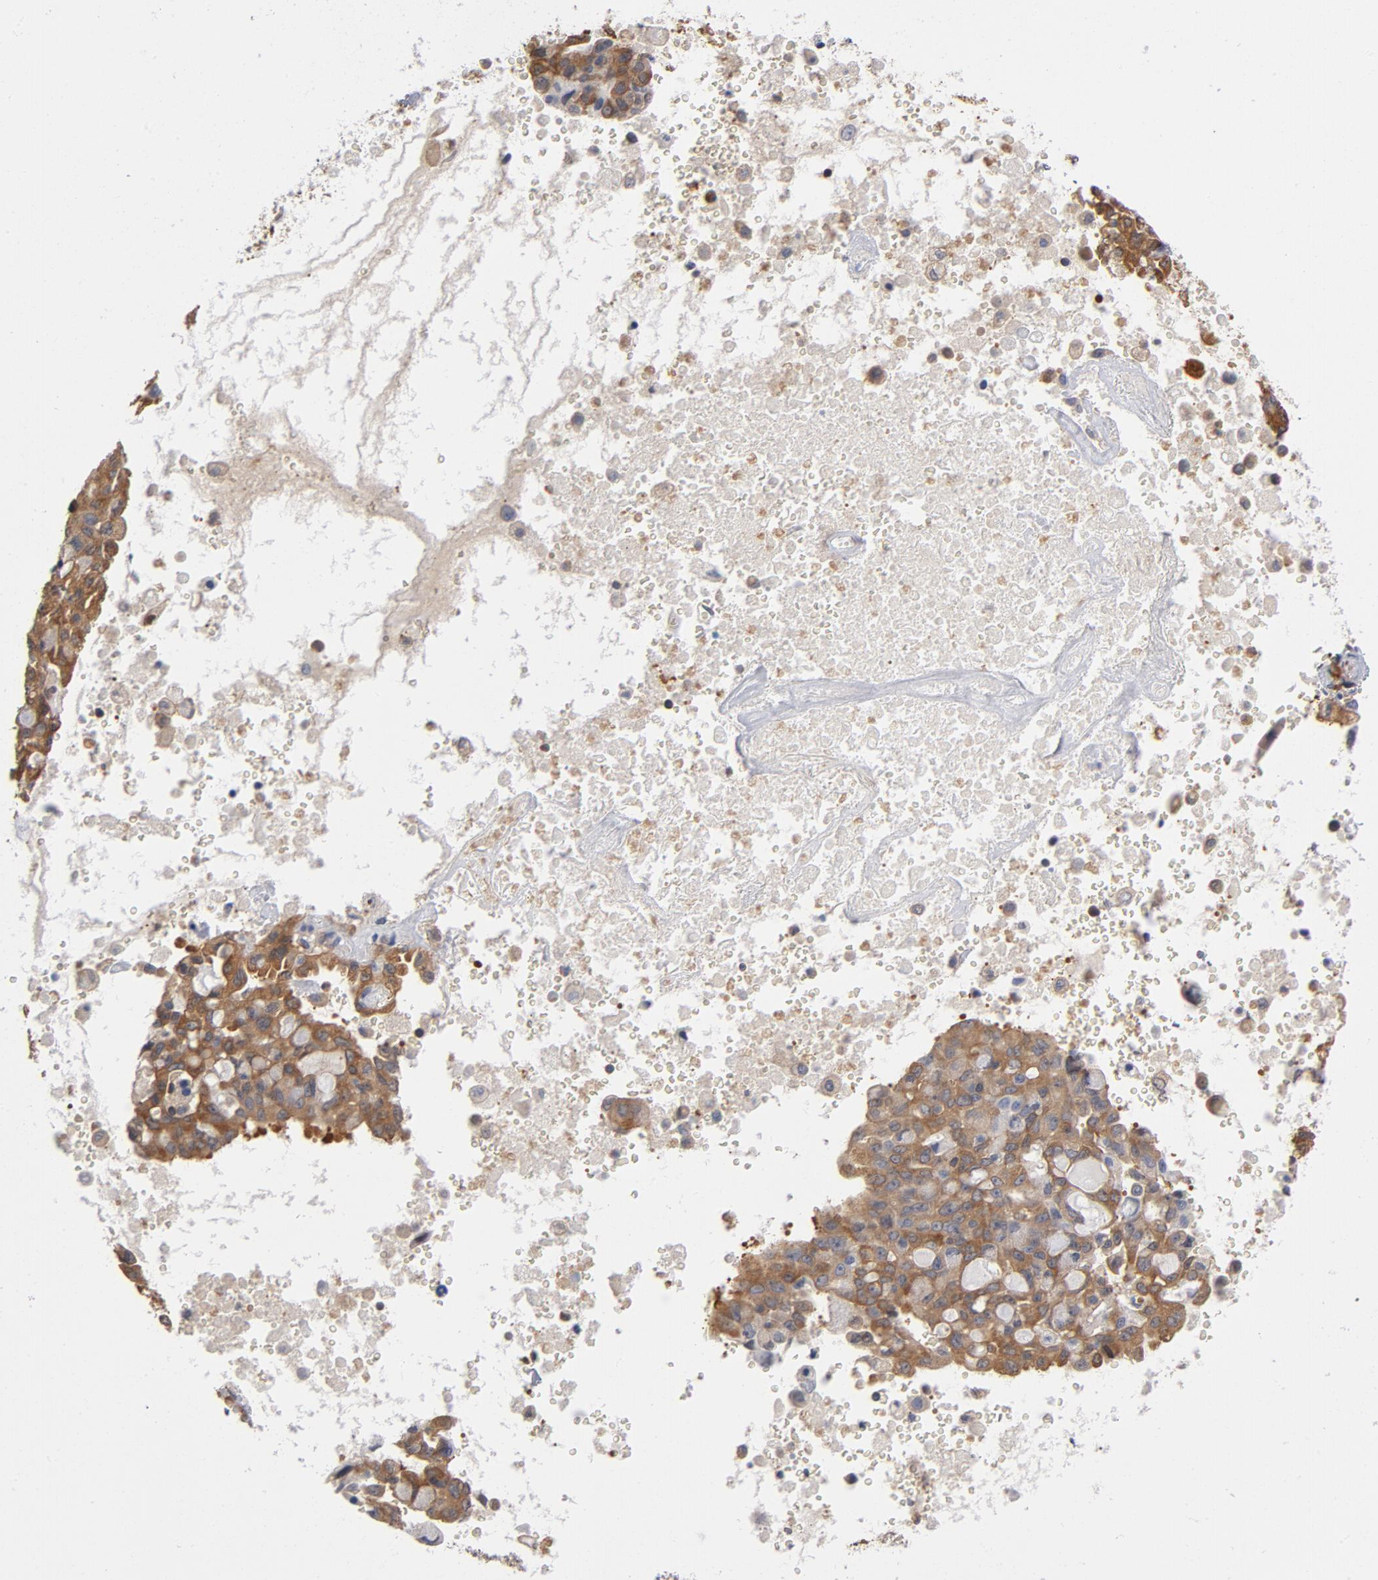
{"staining": {"intensity": "moderate", "quantity": ">75%", "location": "cytoplasmic/membranous"}, "tissue": "lung cancer", "cell_type": "Tumor cells", "image_type": "cancer", "snomed": [{"axis": "morphology", "description": "Adenocarcinoma, NOS"}, {"axis": "topography", "description": "Lung"}], "caption": "Immunohistochemistry histopathology image of neoplastic tissue: human lung cancer stained using immunohistochemistry (IHC) reveals medium levels of moderate protein expression localized specifically in the cytoplasmic/membranous of tumor cells, appearing as a cytoplasmic/membranous brown color.", "gene": "ASMTL", "patient": {"sex": "female", "age": 44}}